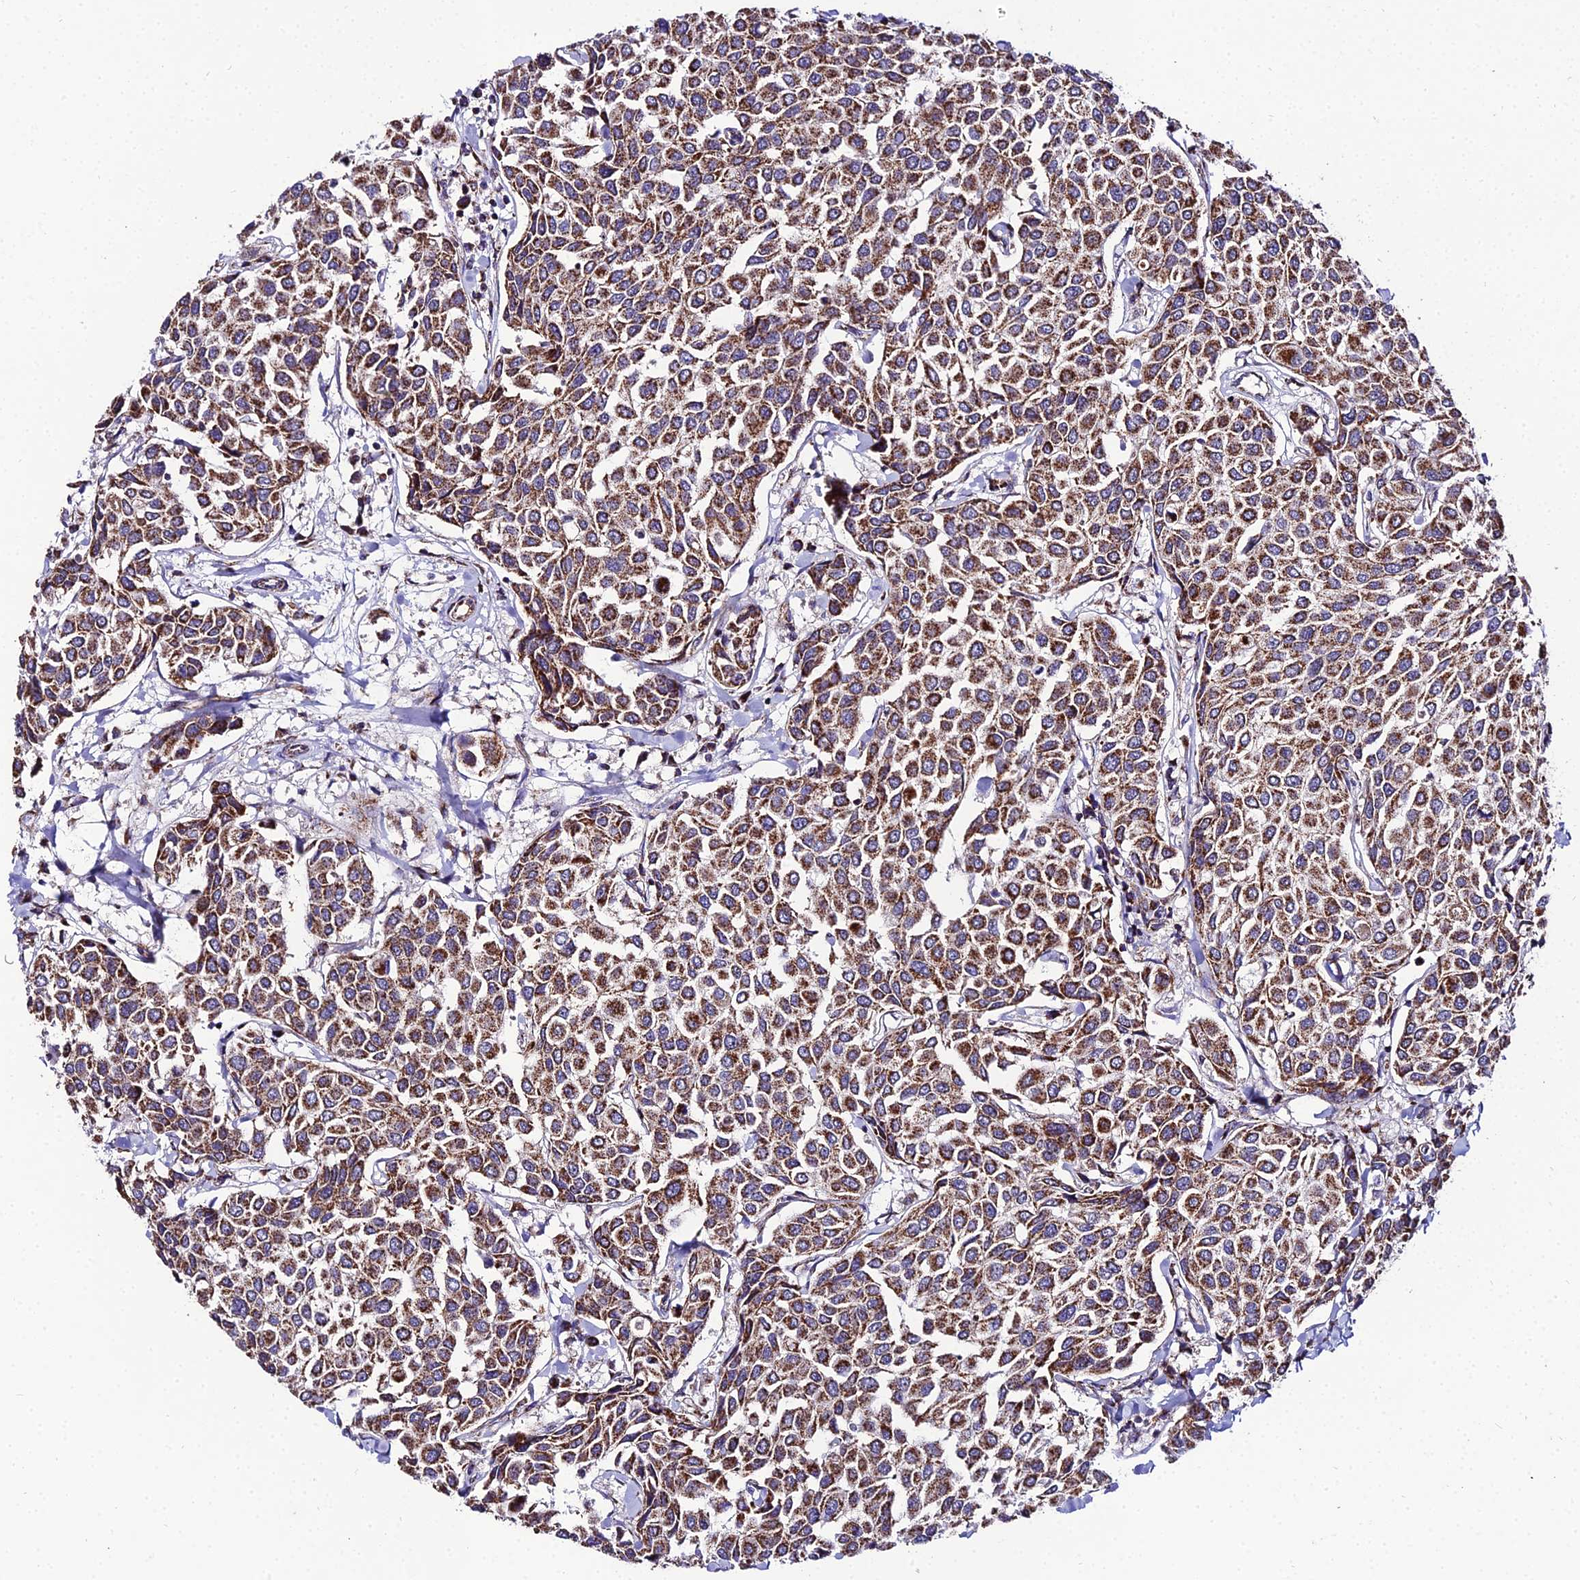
{"staining": {"intensity": "strong", "quantity": ">75%", "location": "cytoplasmic/membranous"}, "tissue": "breast cancer", "cell_type": "Tumor cells", "image_type": "cancer", "snomed": [{"axis": "morphology", "description": "Duct carcinoma"}, {"axis": "topography", "description": "Breast"}], "caption": "This micrograph shows IHC staining of human breast cancer, with high strong cytoplasmic/membranous positivity in approximately >75% of tumor cells.", "gene": "PSMD2", "patient": {"sex": "female", "age": 55}}